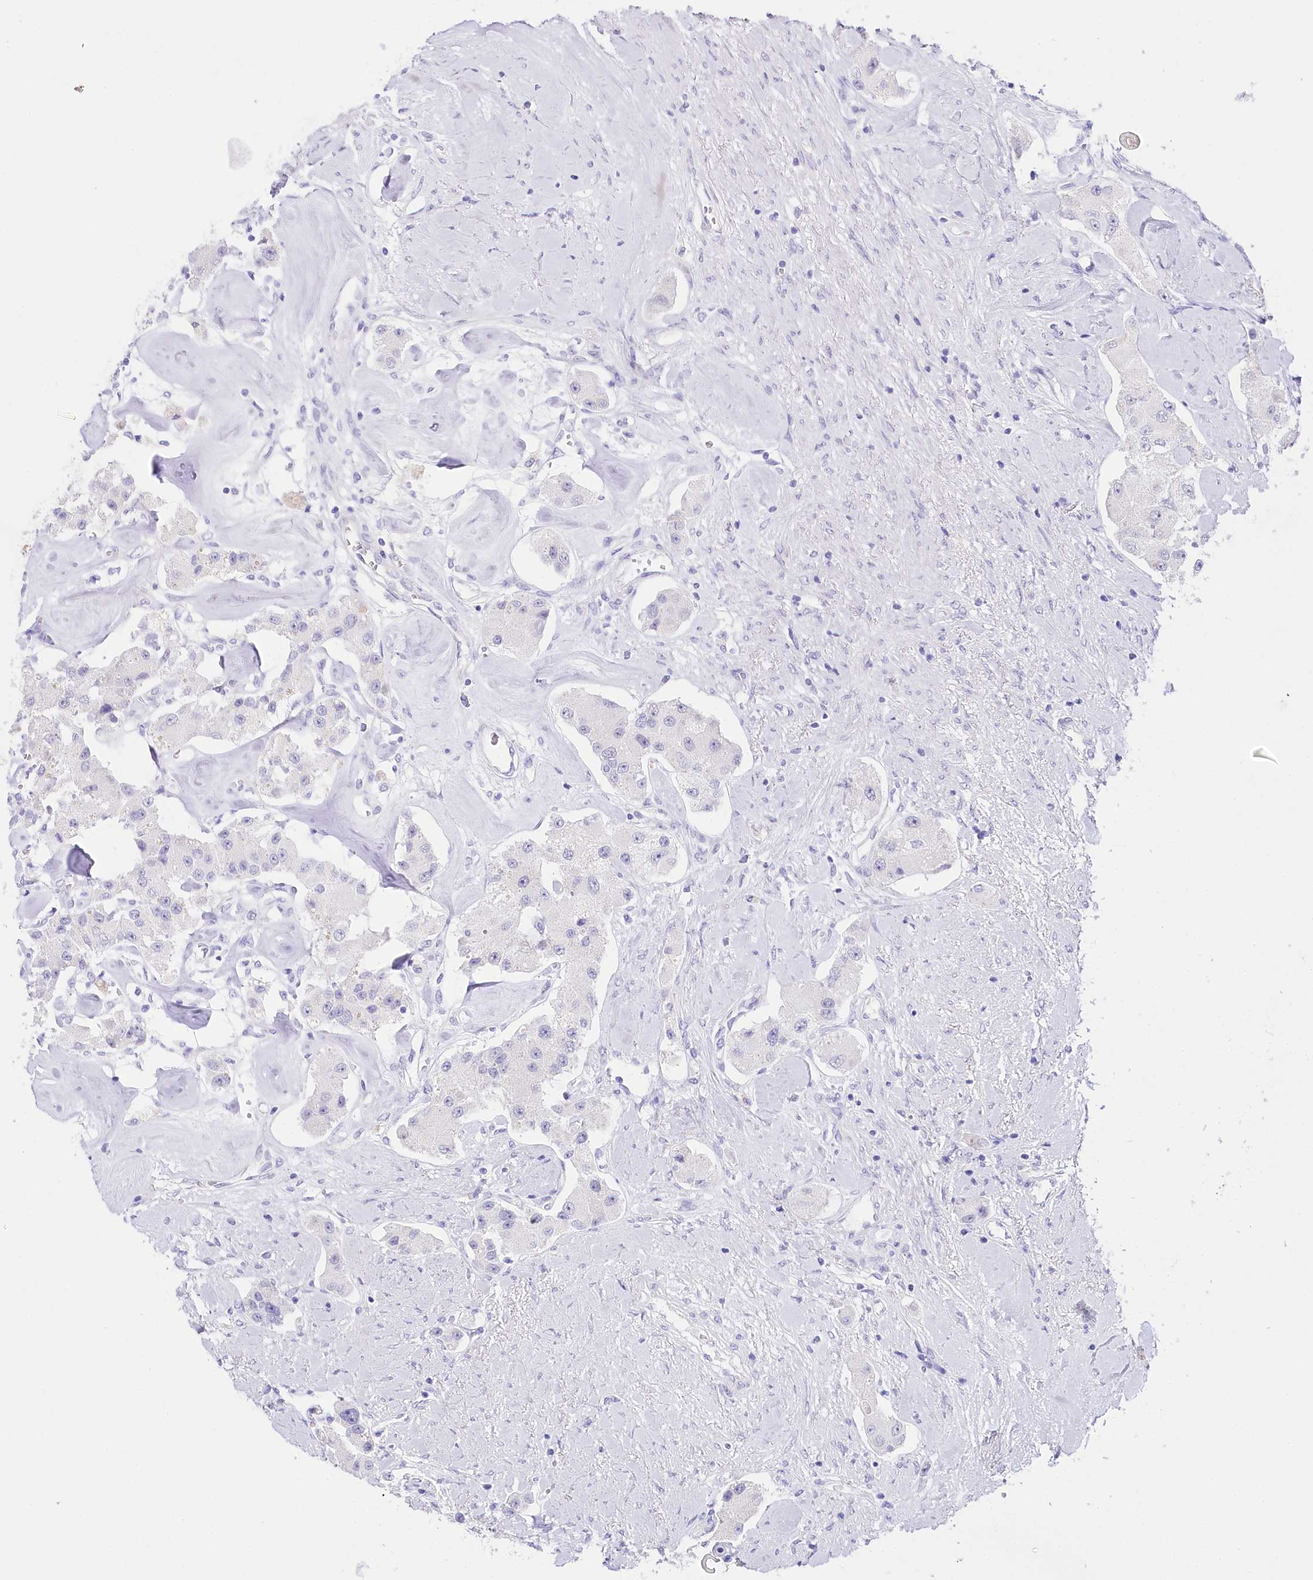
{"staining": {"intensity": "negative", "quantity": "none", "location": "none"}, "tissue": "carcinoid", "cell_type": "Tumor cells", "image_type": "cancer", "snomed": [{"axis": "morphology", "description": "Carcinoid, malignant, NOS"}, {"axis": "topography", "description": "Pancreas"}], "caption": "This micrograph is of carcinoid stained with immunohistochemistry to label a protein in brown with the nuclei are counter-stained blue. There is no staining in tumor cells.", "gene": "CSN3", "patient": {"sex": "male", "age": 41}}